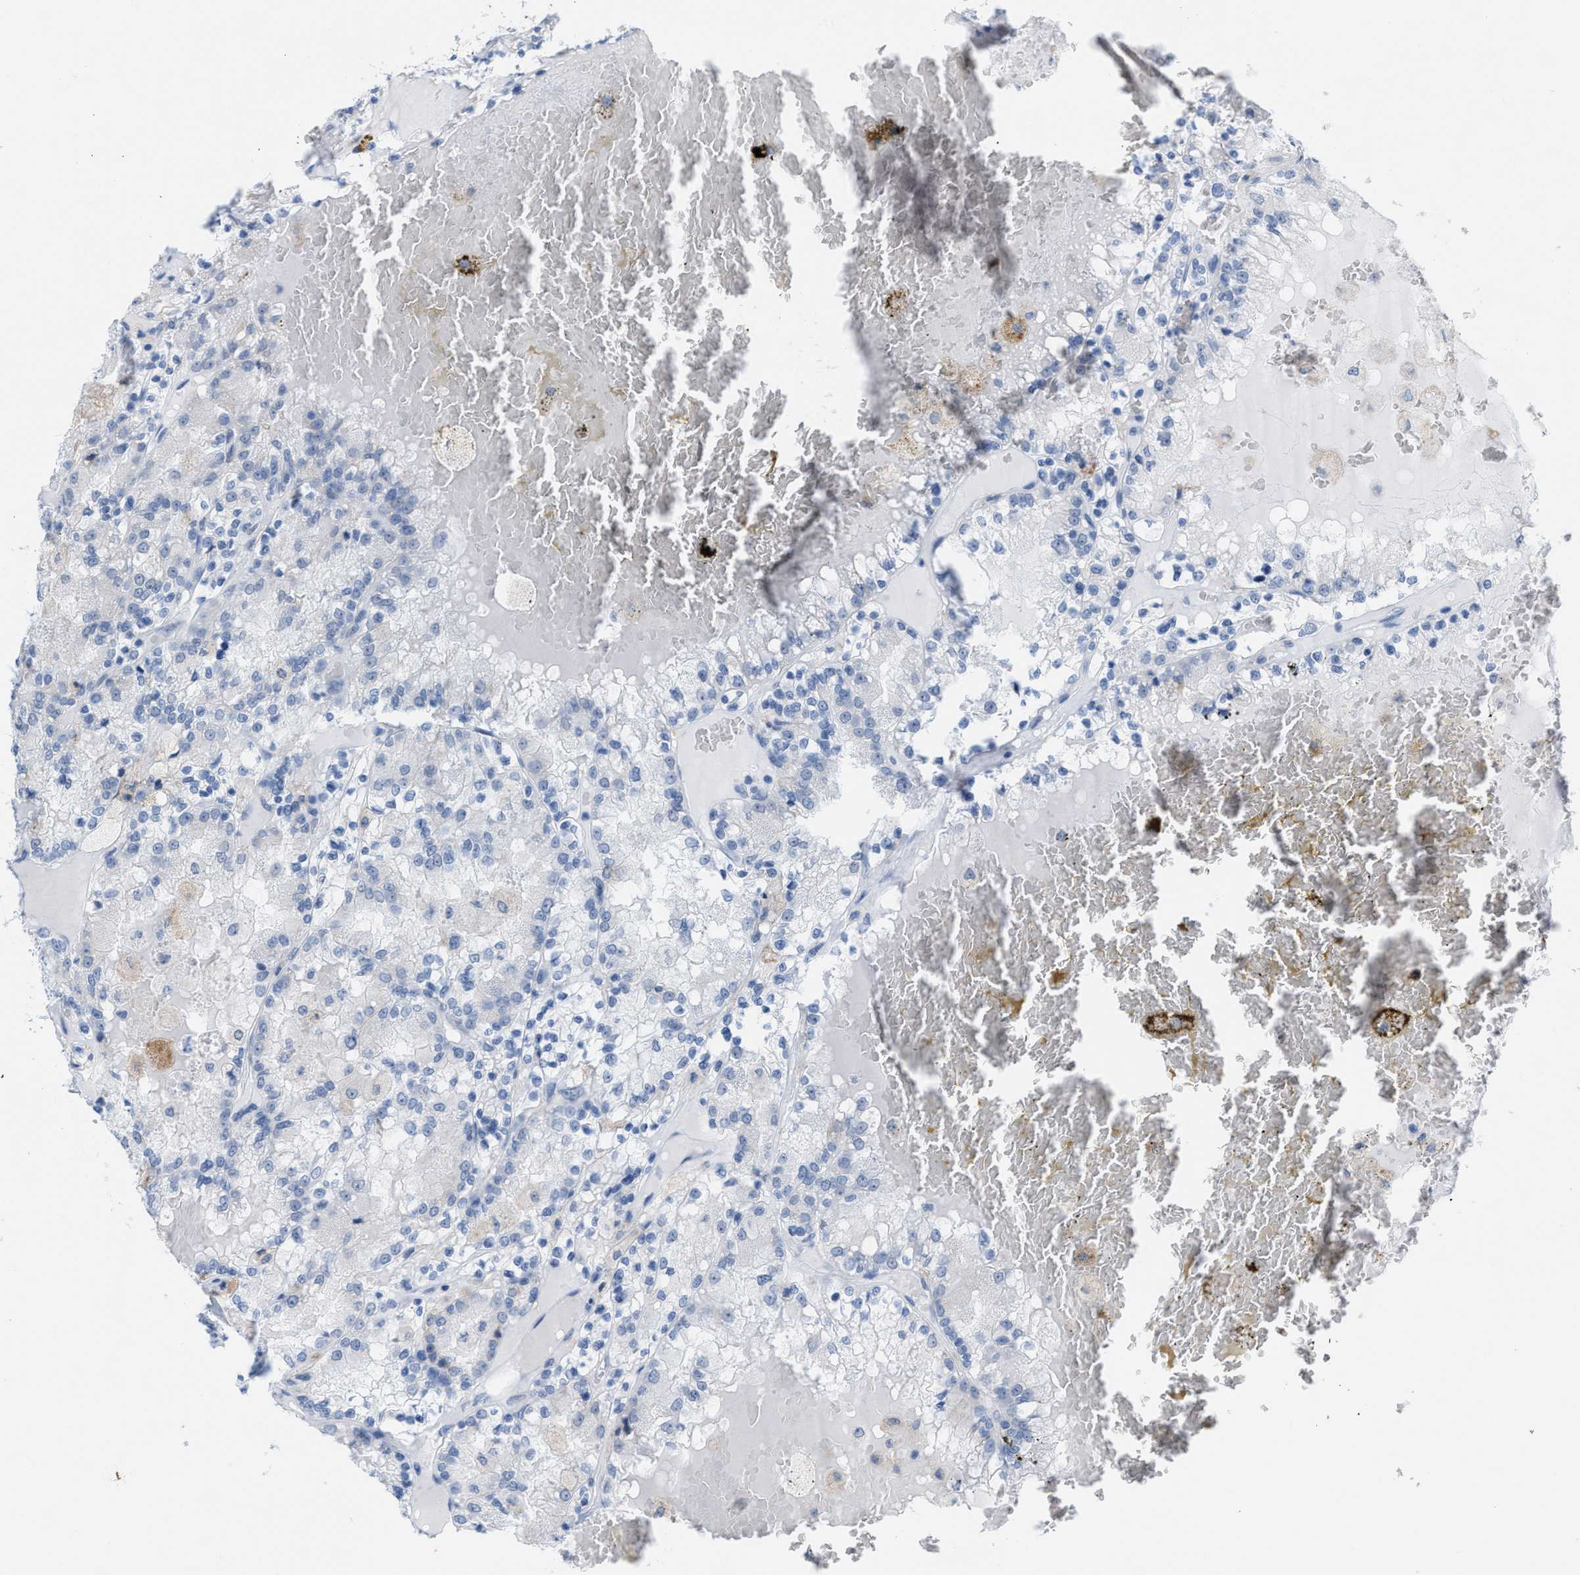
{"staining": {"intensity": "negative", "quantity": "none", "location": "none"}, "tissue": "renal cancer", "cell_type": "Tumor cells", "image_type": "cancer", "snomed": [{"axis": "morphology", "description": "Adenocarcinoma, NOS"}, {"axis": "topography", "description": "Kidney"}], "caption": "Tumor cells show no significant staining in renal adenocarcinoma.", "gene": "KIFC3", "patient": {"sex": "female", "age": 56}}